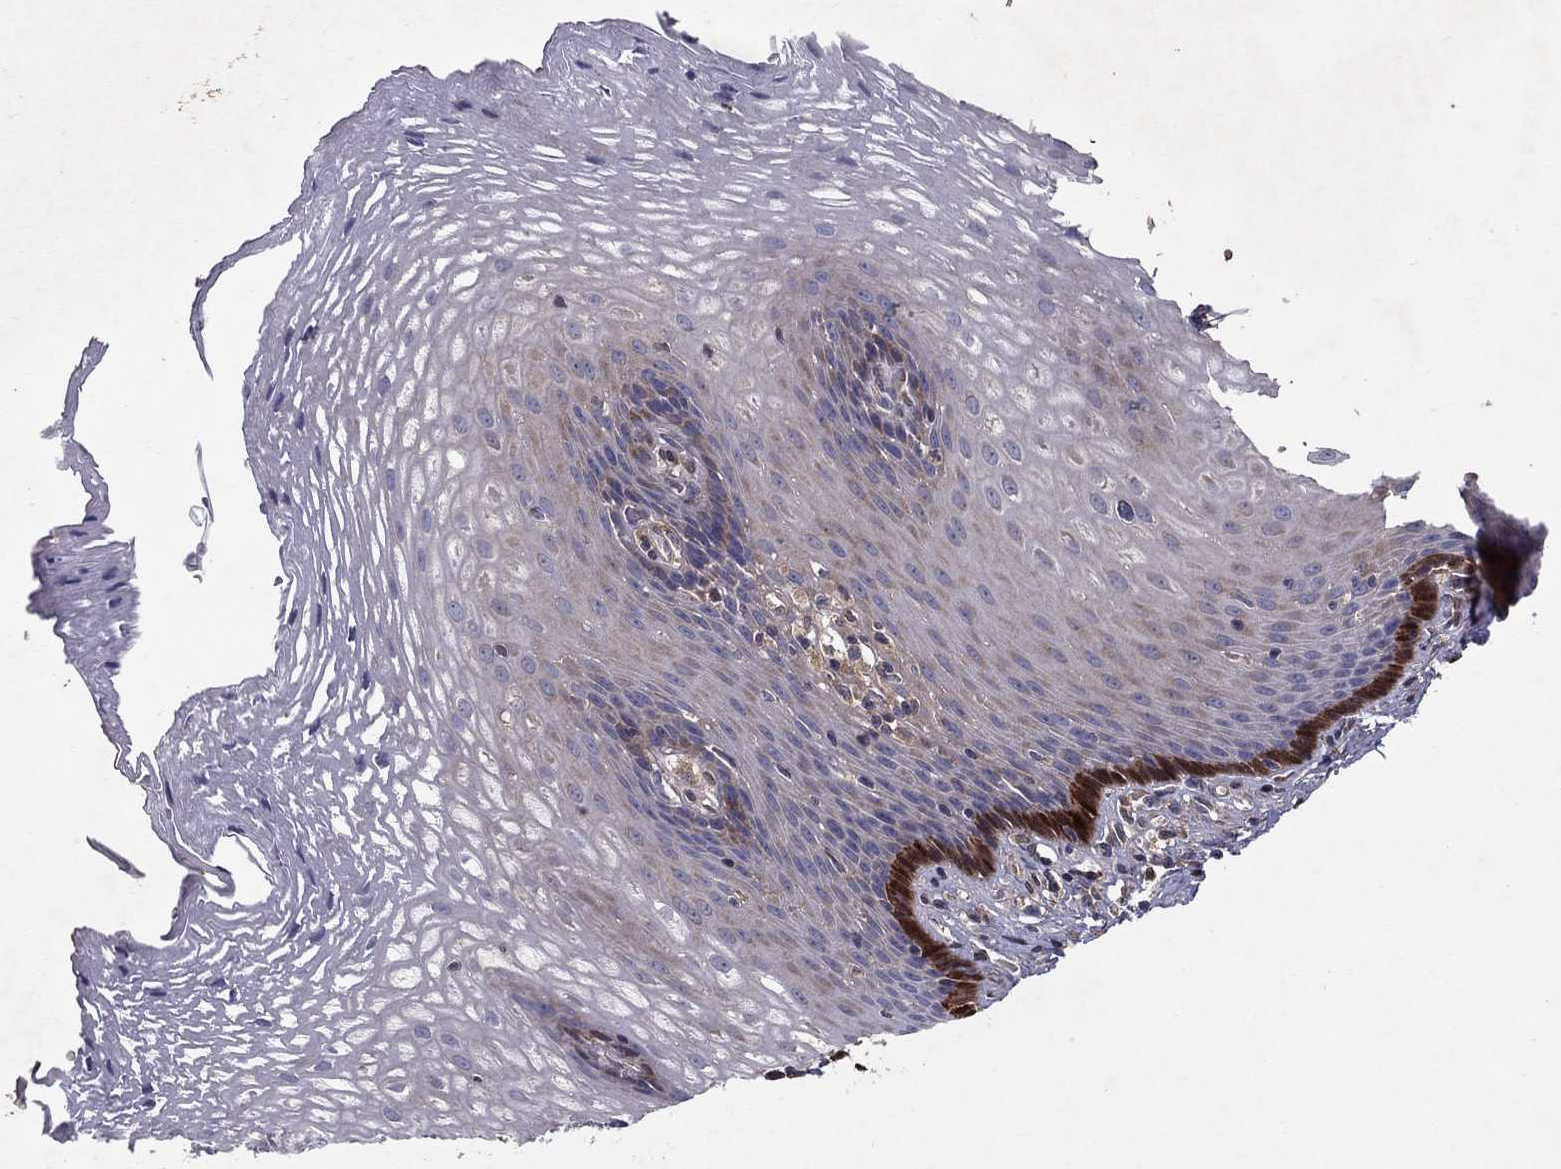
{"staining": {"intensity": "strong", "quantity": "<25%", "location": "cytoplasmic/membranous,nuclear"}, "tissue": "esophagus", "cell_type": "Squamous epithelial cells", "image_type": "normal", "snomed": [{"axis": "morphology", "description": "Normal tissue, NOS"}, {"axis": "topography", "description": "Esophagus"}], "caption": "Brown immunohistochemical staining in benign human esophagus displays strong cytoplasmic/membranous,nuclear positivity in about <25% of squamous epithelial cells.", "gene": "CRTC1", "patient": {"sex": "male", "age": 76}}